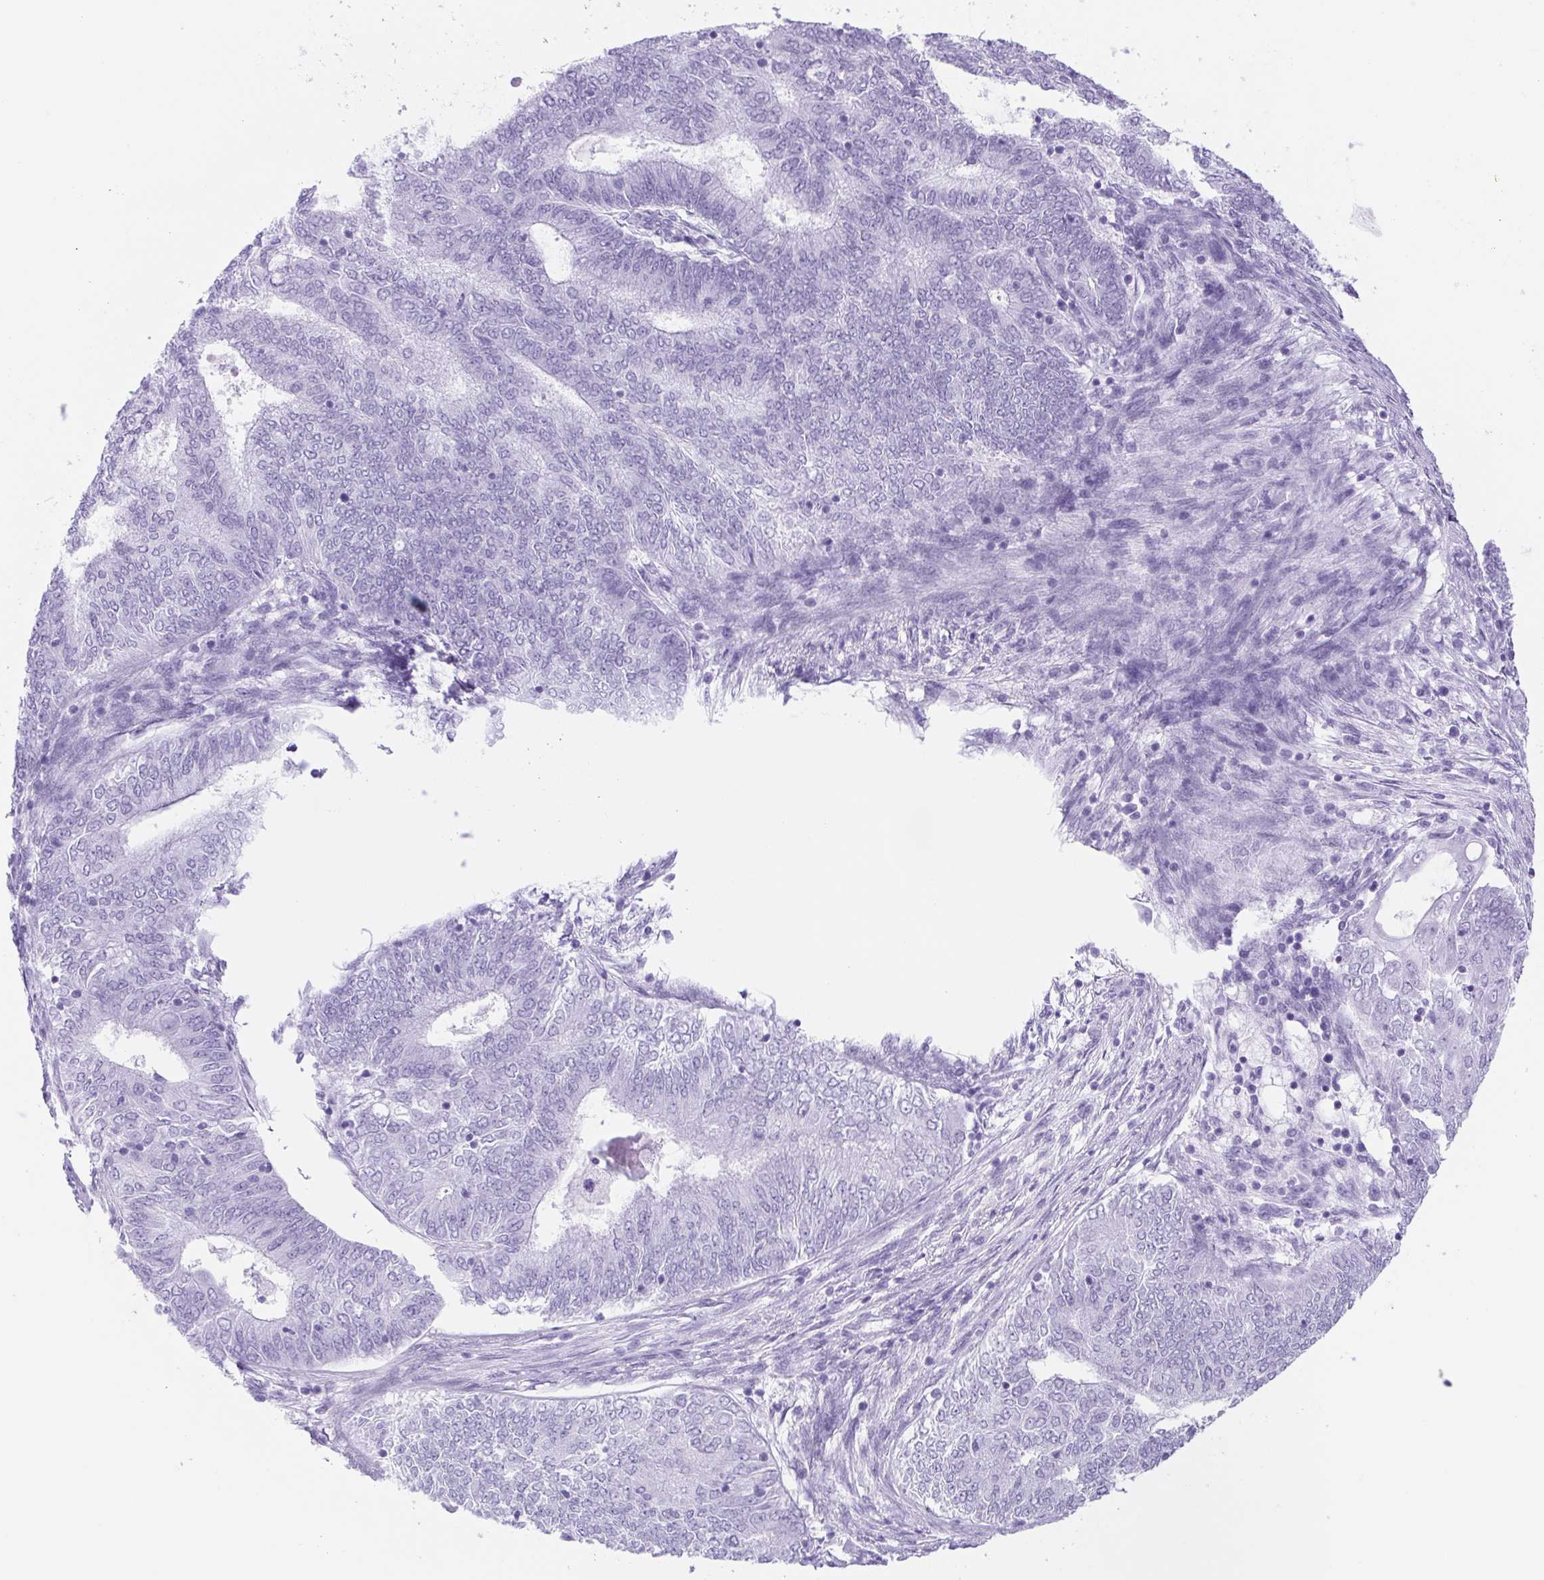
{"staining": {"intensity": "negative", "quantity": "none", "location": "none"}, "tissue": "endometrial cancer", "cell_type": "Tumor cells", "image_type": "cancer", "snomed": [{"axis": "morphology", "description": "Adenocarcinoma, NOS"}, {"axis": "topography", "description": "Endometrium"}], "caption": "An immunohistochemistry histopathology image of adenocarcinoma (endometrial) is shown. There is no staining in tumor cells of adenocarcinoma (endometrial).", "gene": "CYP21A2", "patient": {"sex": "female", "age": 62}}